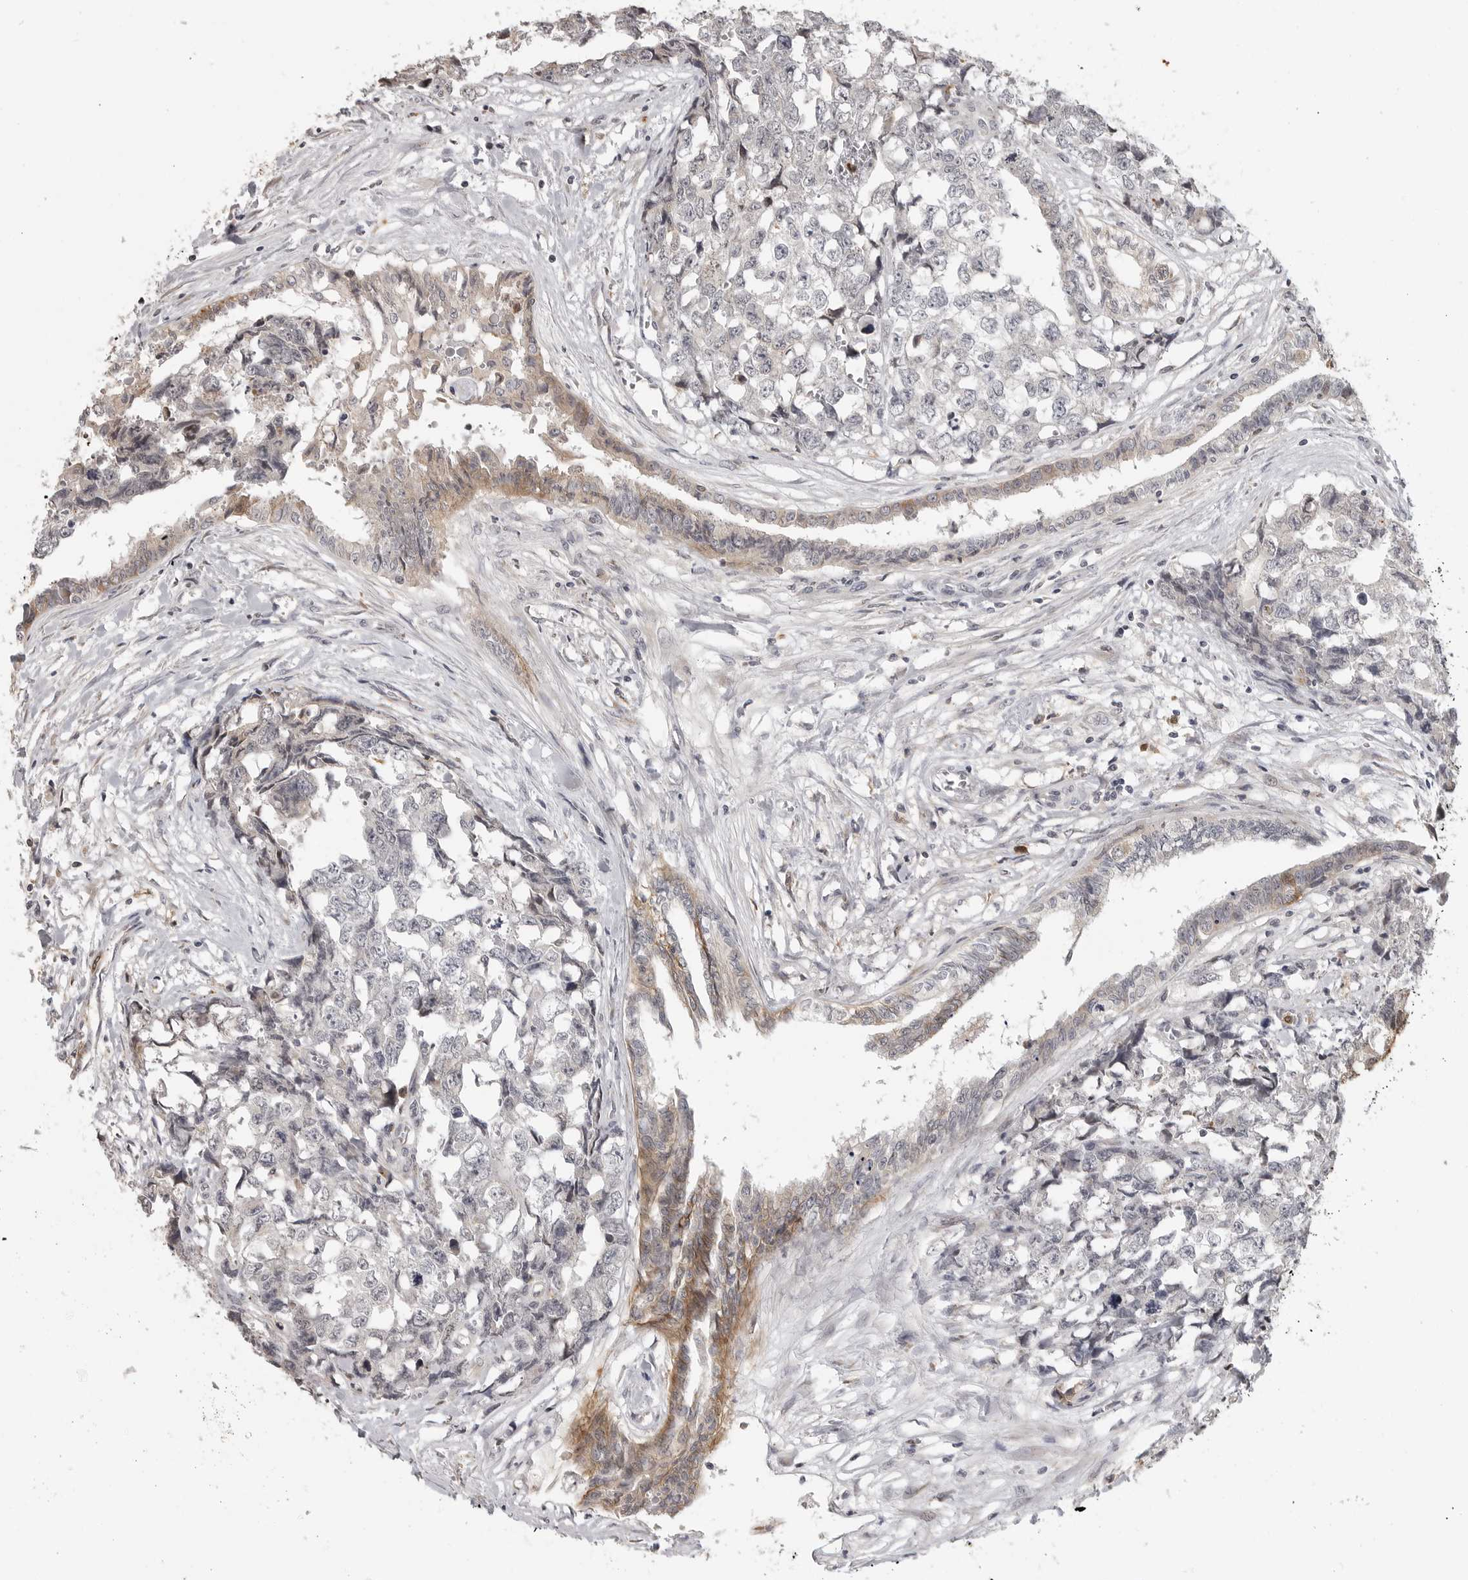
{"staining": {"intensity": "weak", "quantity": "<25%", "location": "cytoplasmic/membranous"}, "tissue": "testis cancer", "cell_type": "Tumor cells", "image_type": "cancer", "snomed": [{"axis": "morphology", "description": "Carcinoma, Embryonal, NOS"}, {"axis": "topography", "description": "Testis"}], "caption": "Photomicrograph shows no protein positivity in tumor cells of testis embryonal carcinoma tissue.", "gene": "IDO1", "patient": {"sex": "male", "age": 31}}